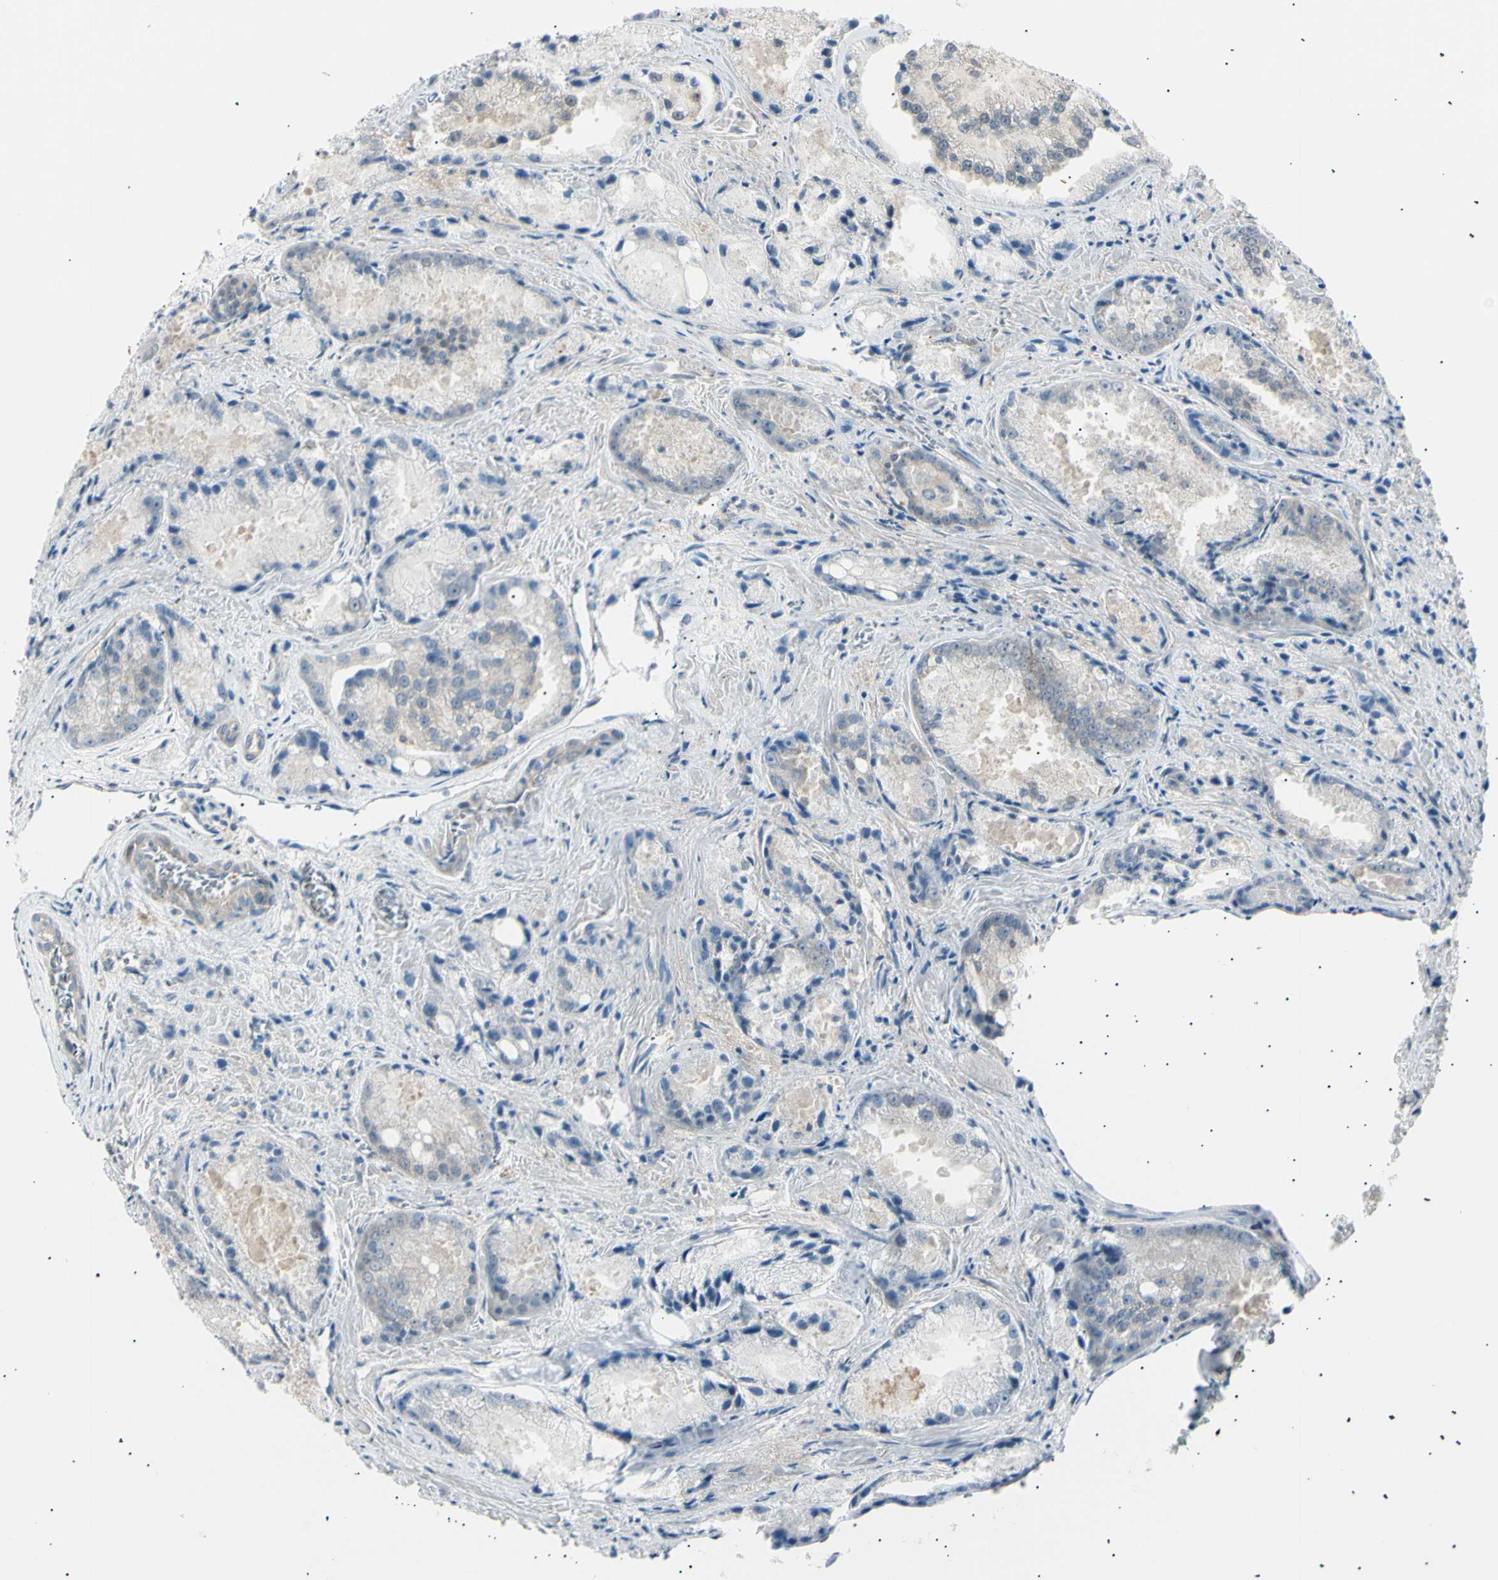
{"staining": {"intensity": "weak", "quantity": "<25%", "location": "cytoplasmic/membranous"}, "tissue": "prostate cancer", "cell_type": "Tumor cells", "image_type": "cancer", "snomed": [{"axis": "morphology", "description": "Adenocarcinoma, Low grade"}, {"axis": "topography", "description": "Prostate"}], "caption": "This is an immunohistochemistry (IHC) micrograph of human low-grade adenocarcinoma (prostate). There is no expression in tumor cells.", "gene": "LHPP", "patient": {"sex": "male", "age": 64}}